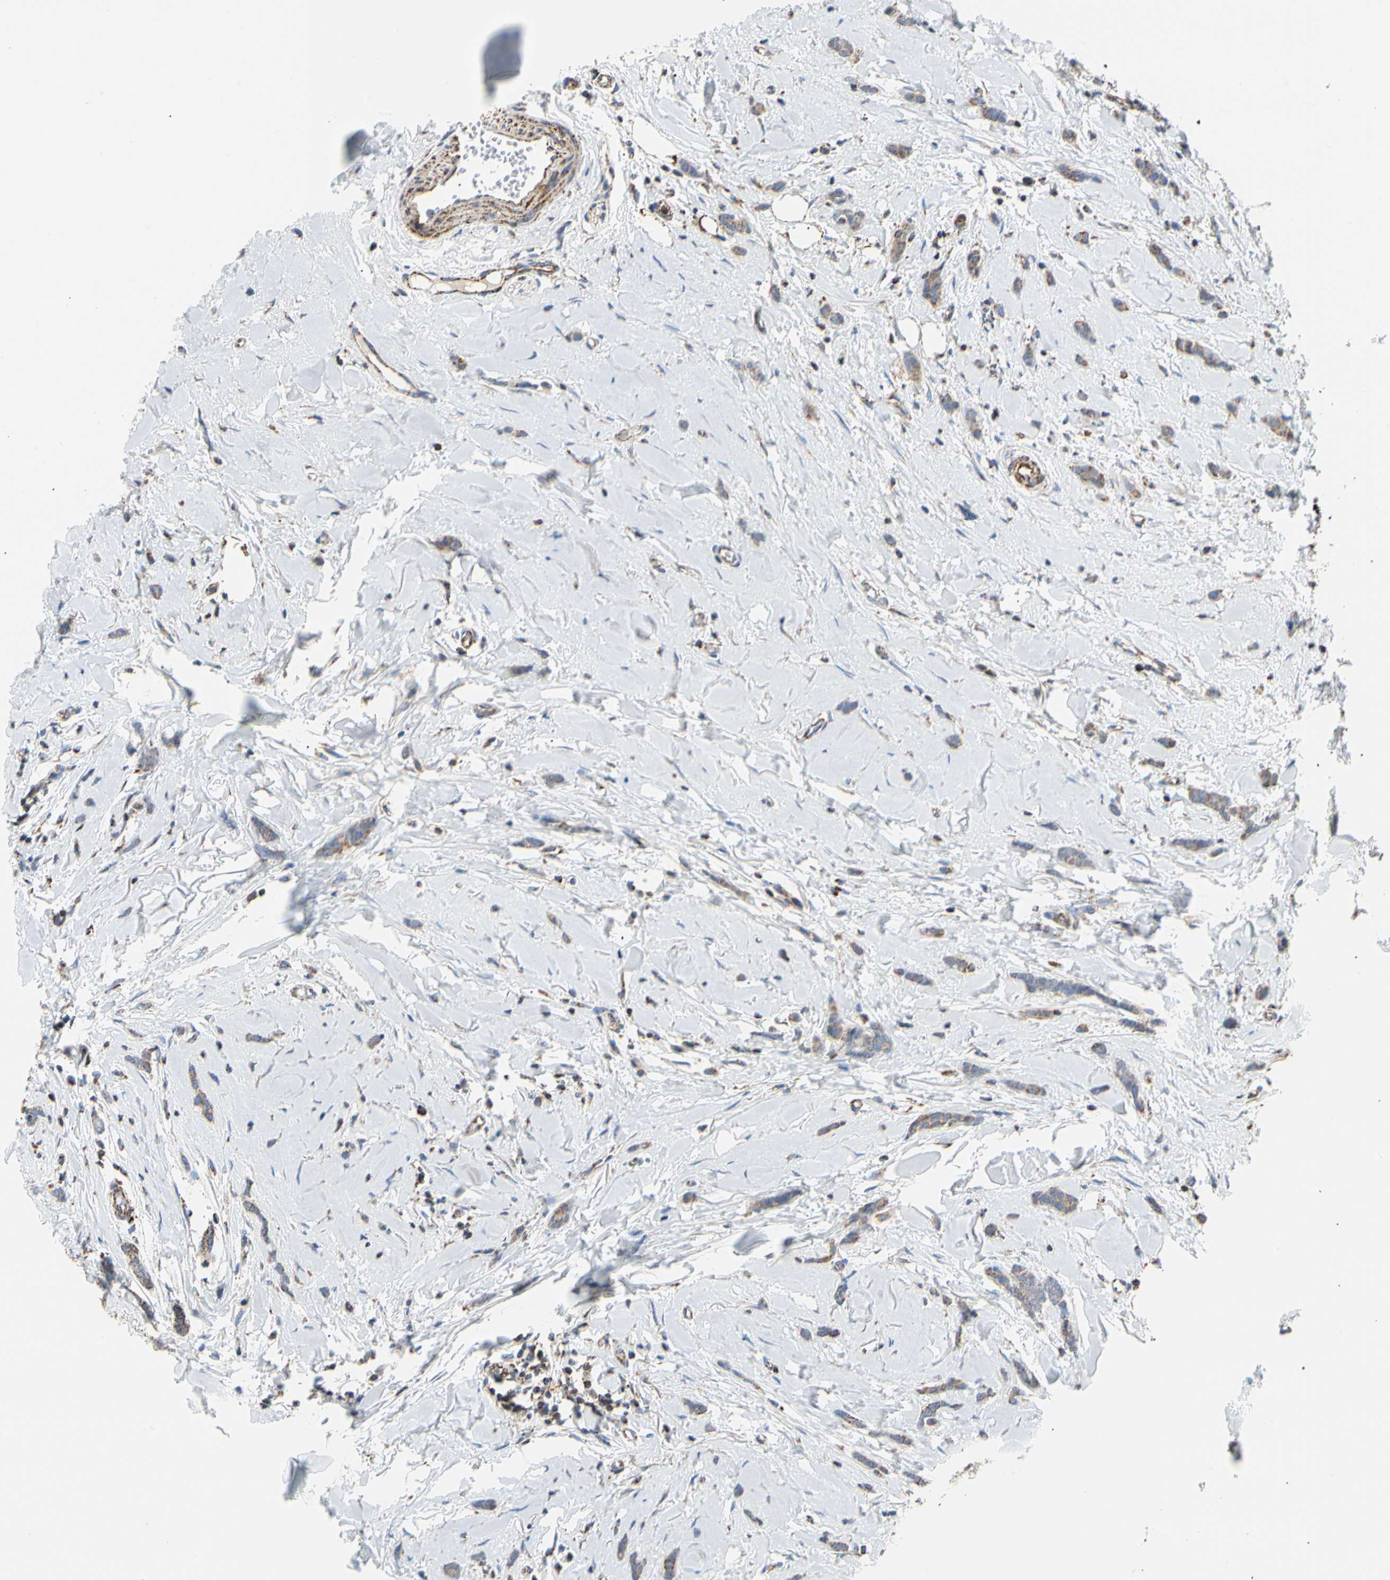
{"staining": {"intensity": "moderate", "quantity": ">75%", "location": "cytoplasmic/membranous"}, "tissue": "breast cancer", "cell_type": "Tumor cells", "image_type": "cancer", "snomed": [{"axis": "morphology", "description": "Lobular carcinoma"}, {"axis": "topography", "description": "Skin"}, {"axis": "topography", "description": "Breast"}], "caption": "IHC image of neoplastic tissue: human breast cancer stained using immunohistochemistry demonstrates medium levels of moderate protein expression localized specifically in the cytoplasmic/membranous of tumor cells, appearing as a cytoplasmic/membranous brown color.", "gene": "ACAT1", "patient": {"sex": "female", "age": 46}}